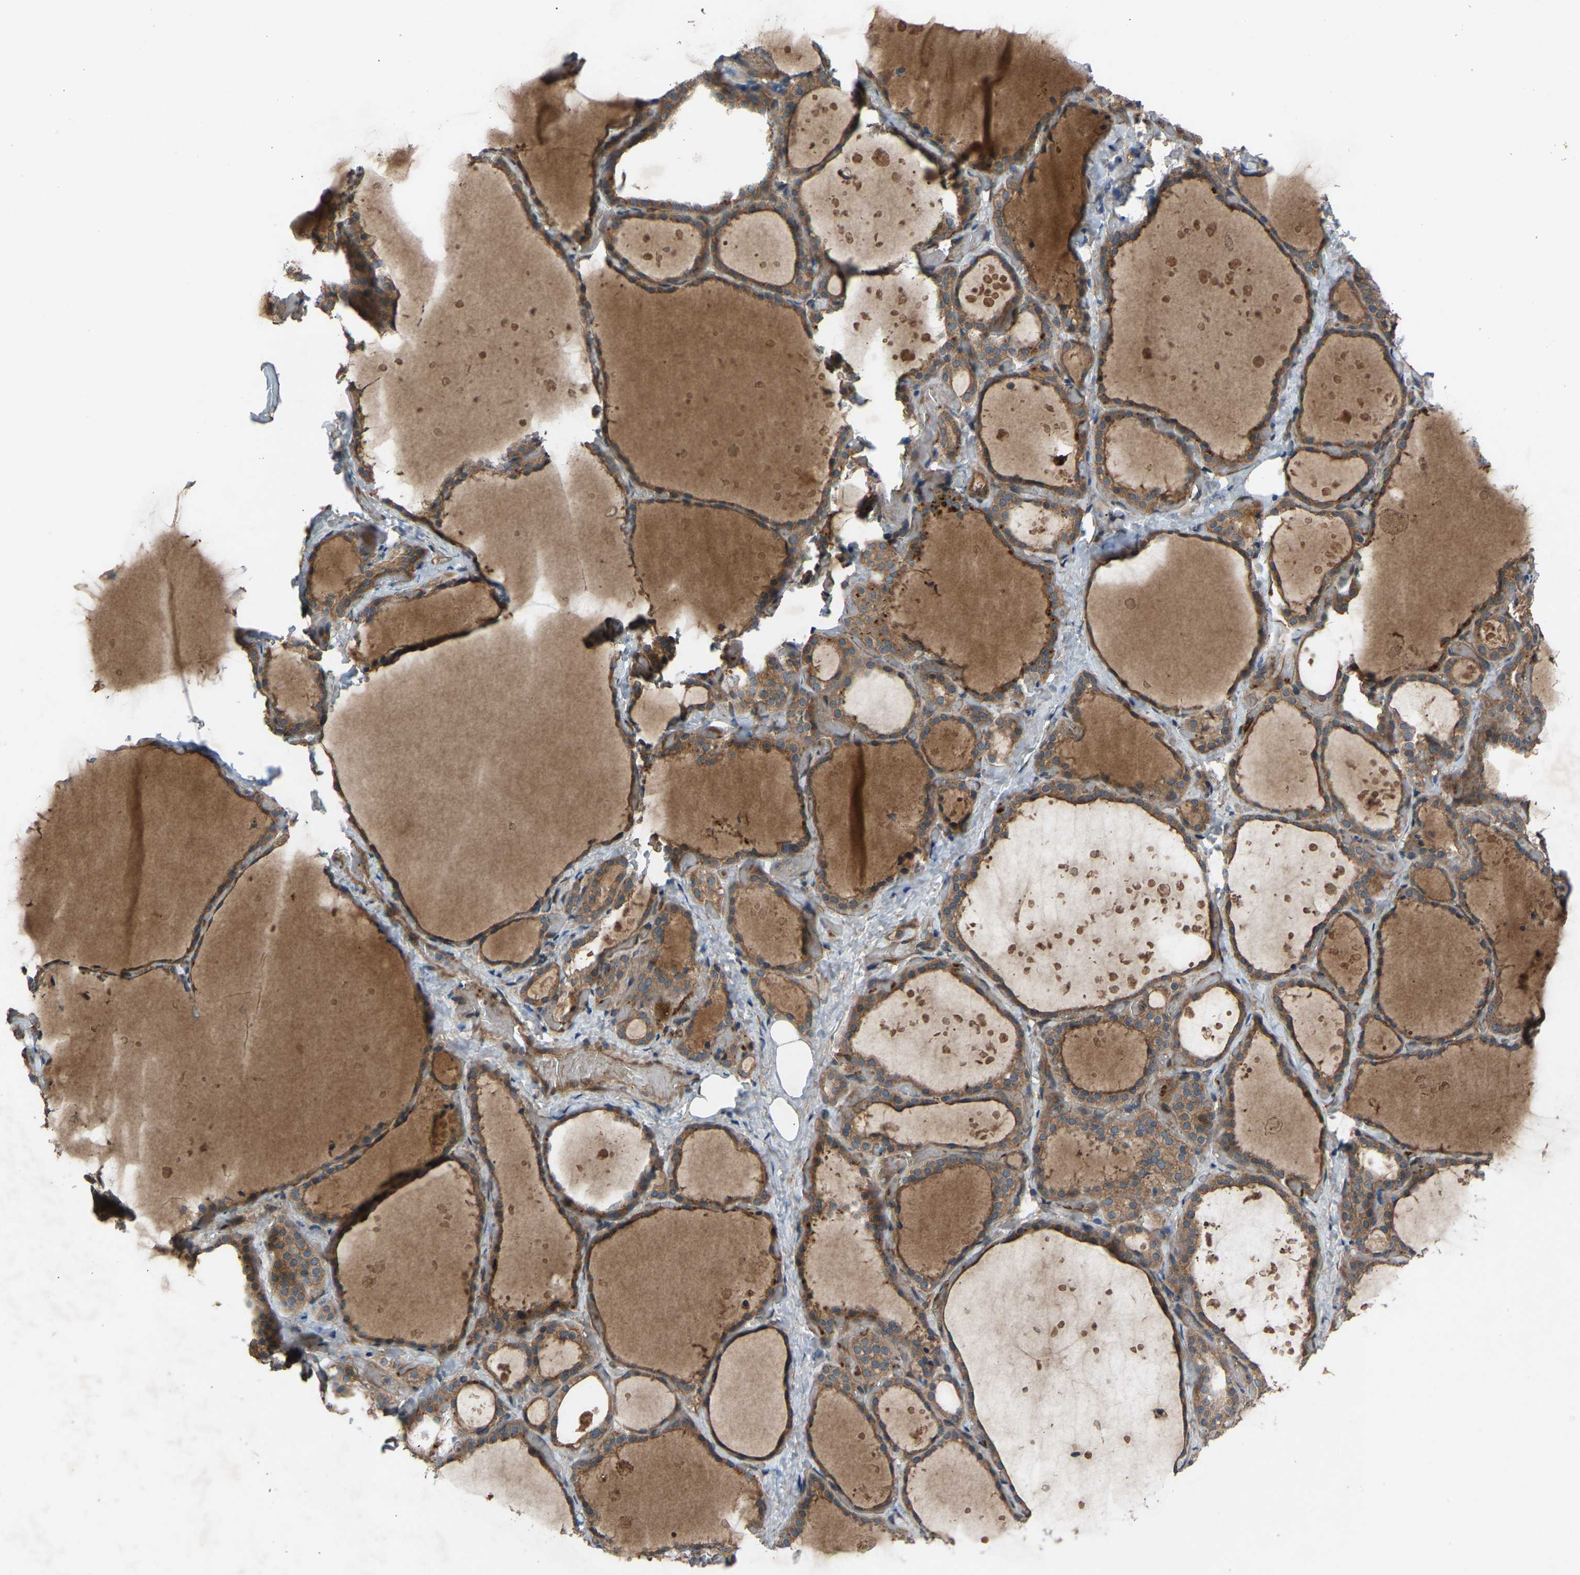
{"staining": {"intensity": "weak", "quantity": ">75%", "location": "cytoplasmic/membranous"}, "tissue": "thyroid gland", "cell_type": "Glandular cells", "image_type": "normal", "snomed": [{"axis": "morphology", "description": "Normal tissue, NOS"}, {"axis": "topography", "description": "Thyroid gland"}], "caption": "Immunohistochemical staining of benign thyroid gland reveals low levels of weak cytoplasmic/membranous expression in approximately >75% of glandular cells. (DAB = brown stain, brightfield microscopy at high magnification).", "gene": "GAS2L1", "patient": {"sex": "female", "age": 44}}